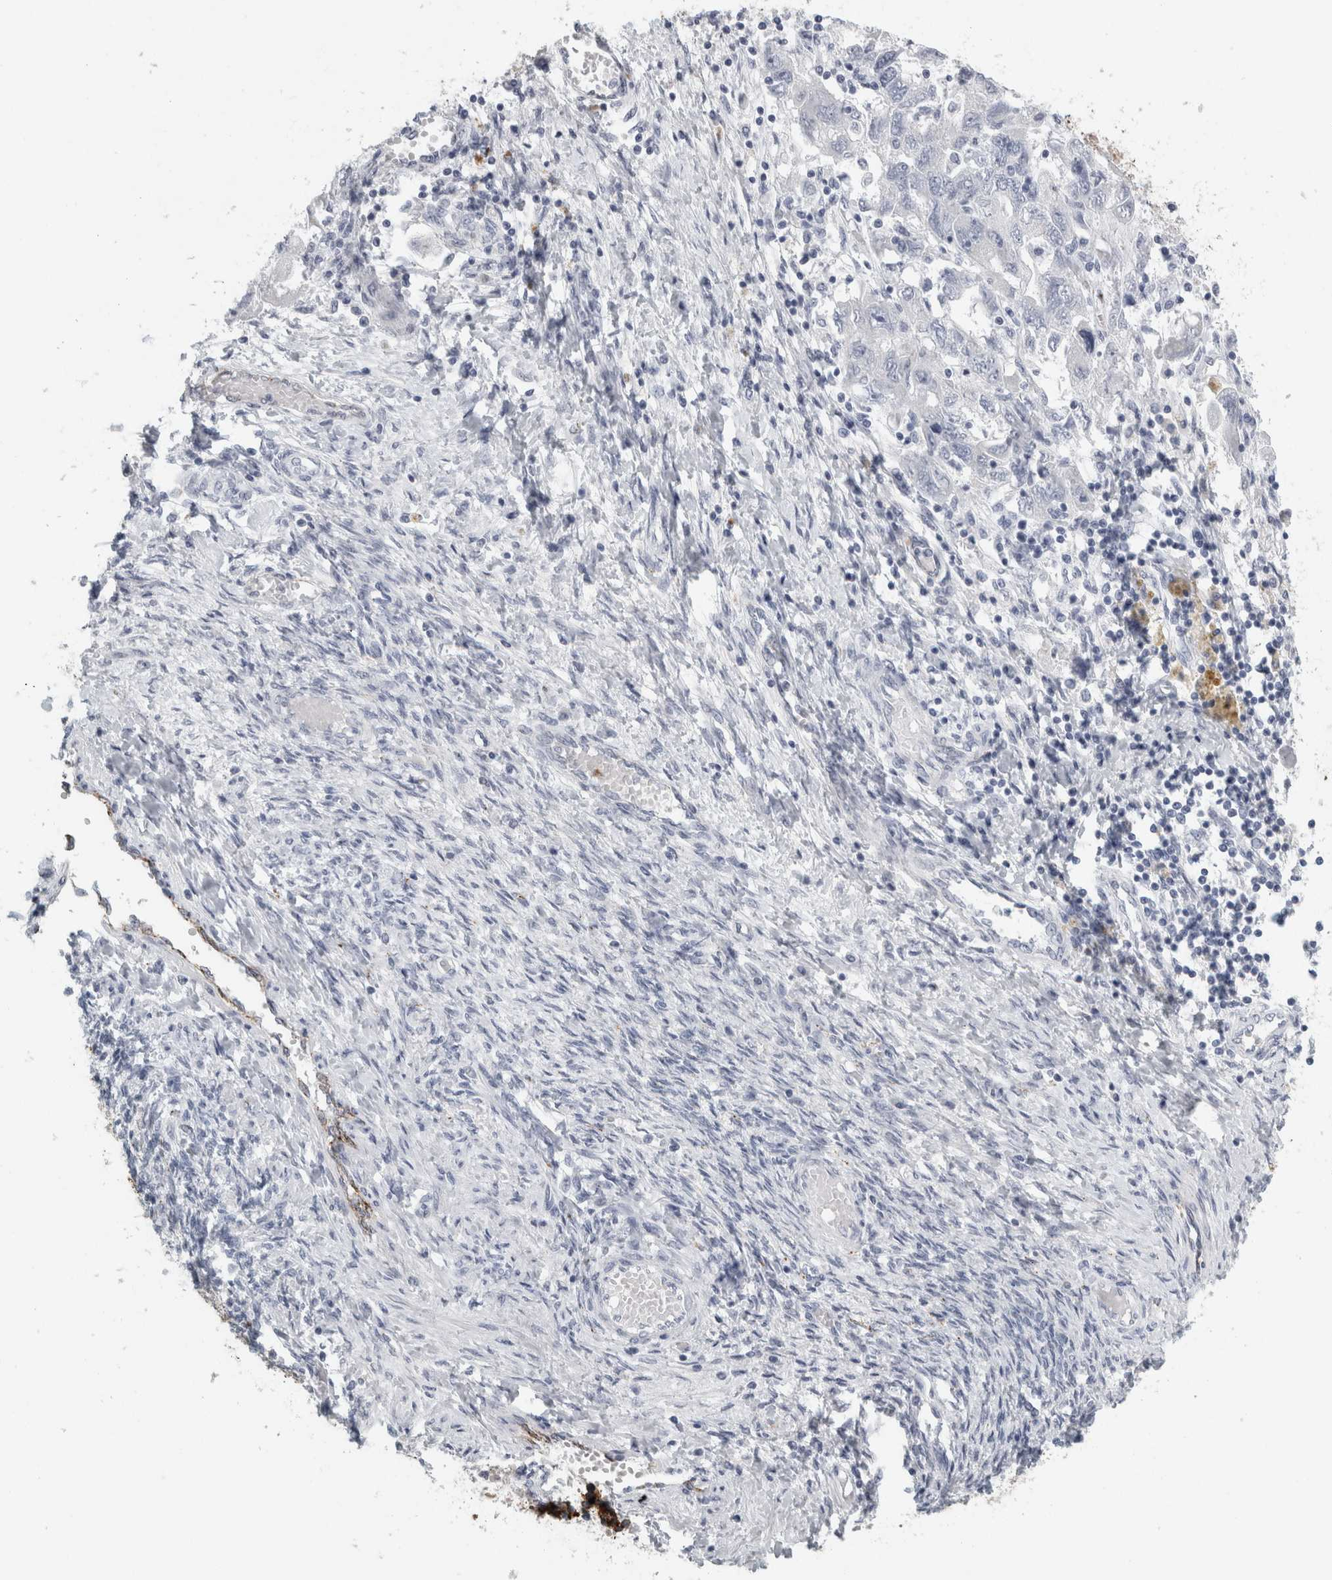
{"staining": {"intensity": "negative", "quantity": "none", "location": "none"}, "tissue": "ovarian cancer", "cell_type": "Tumor cells", "image_type": "cancer", "snomed": [{"axis": "morphology", "description": "Carcinoma, NOS"}, {"axis": "morphology", "description": "Cystadenocarcinoma, serous, NOS"}, {"axis": "topography", "description": "Ovary"}], "caption": "Tumor cells show no significant positivity in ovarian serous cystadenocarcinoma.", "gene": "CPE", "patient": {"sex": "female", "age": 69}}